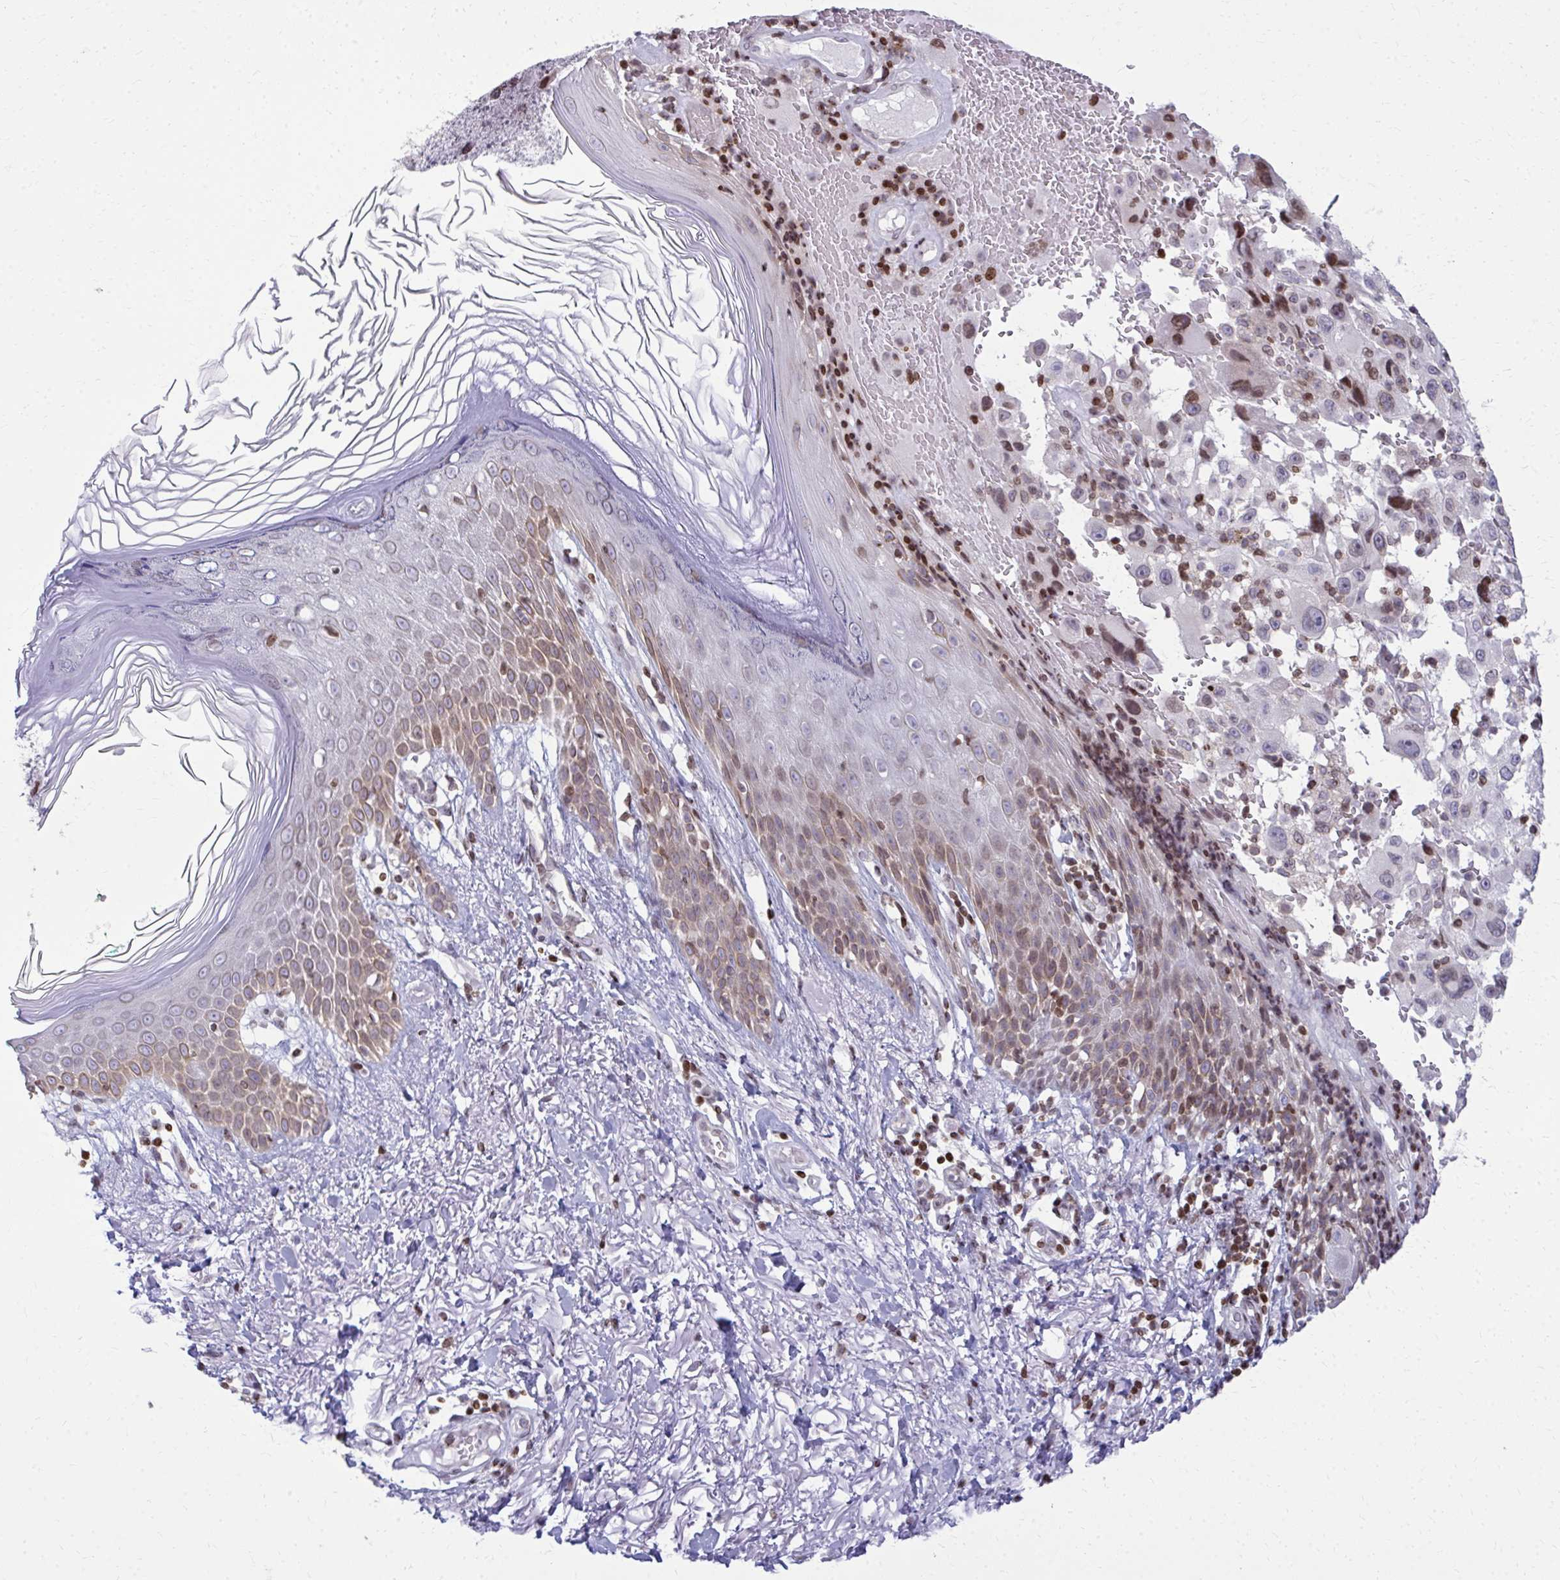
{"staining": {"intensity": "moderate", "quantity": "<25%", "location": "nuclear"}, "tissue": "melanoma", "cell_type": "Tumor cells", "image_type": "cancer", "snomed": [{"axis": "morphology", "description": "Malignant melanoma, NOS"}, {"axis": "topography", "description": "Skin"}], "caption": "Melanoma tissue shows moderate nuclear staining in about <25% of tumor cells, visualized by immunohistochemistry.", "gene": "AP5M1", "patient": {"sex": "female", "age": 71}}